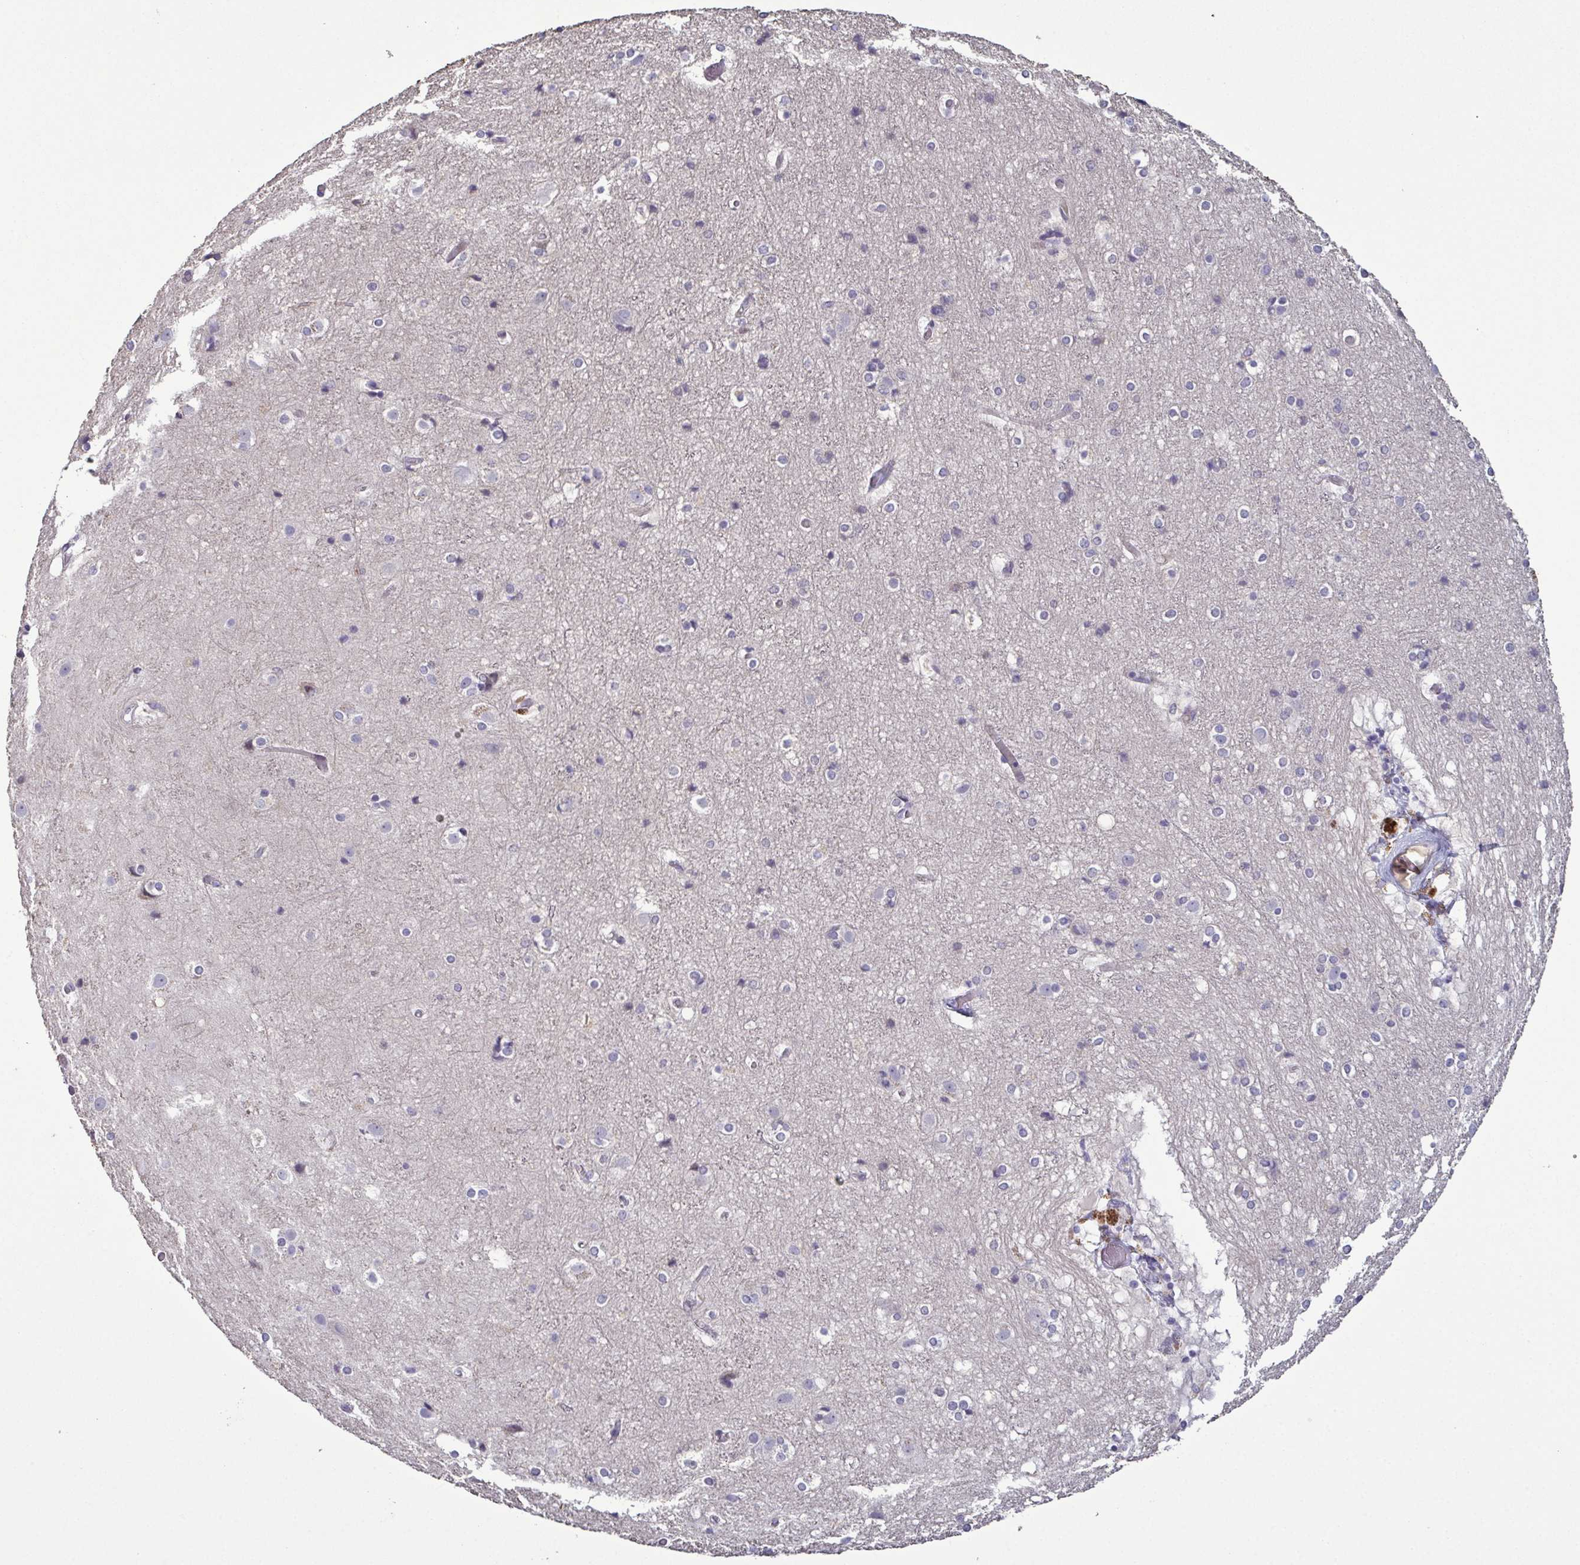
{"staining": {"intensity": "negative", "quantity": "none", "location": "none"}, "tissue": "cerebral cortex", "cell_type": "Endothelial cells", "image_type": "normal", "snomed": [{"axis": "morphology", "description": "Normal tissue, NOS"}, {"axis": "topography", "description": "Cerebral cortex"}], "caption": "DAB immunohistochemical staining of unremarkable cerebral cortex reveals no significant staining in endothelial cells.", "gene": "ODF1", "patient": {"sex": "female", "age": 52}}